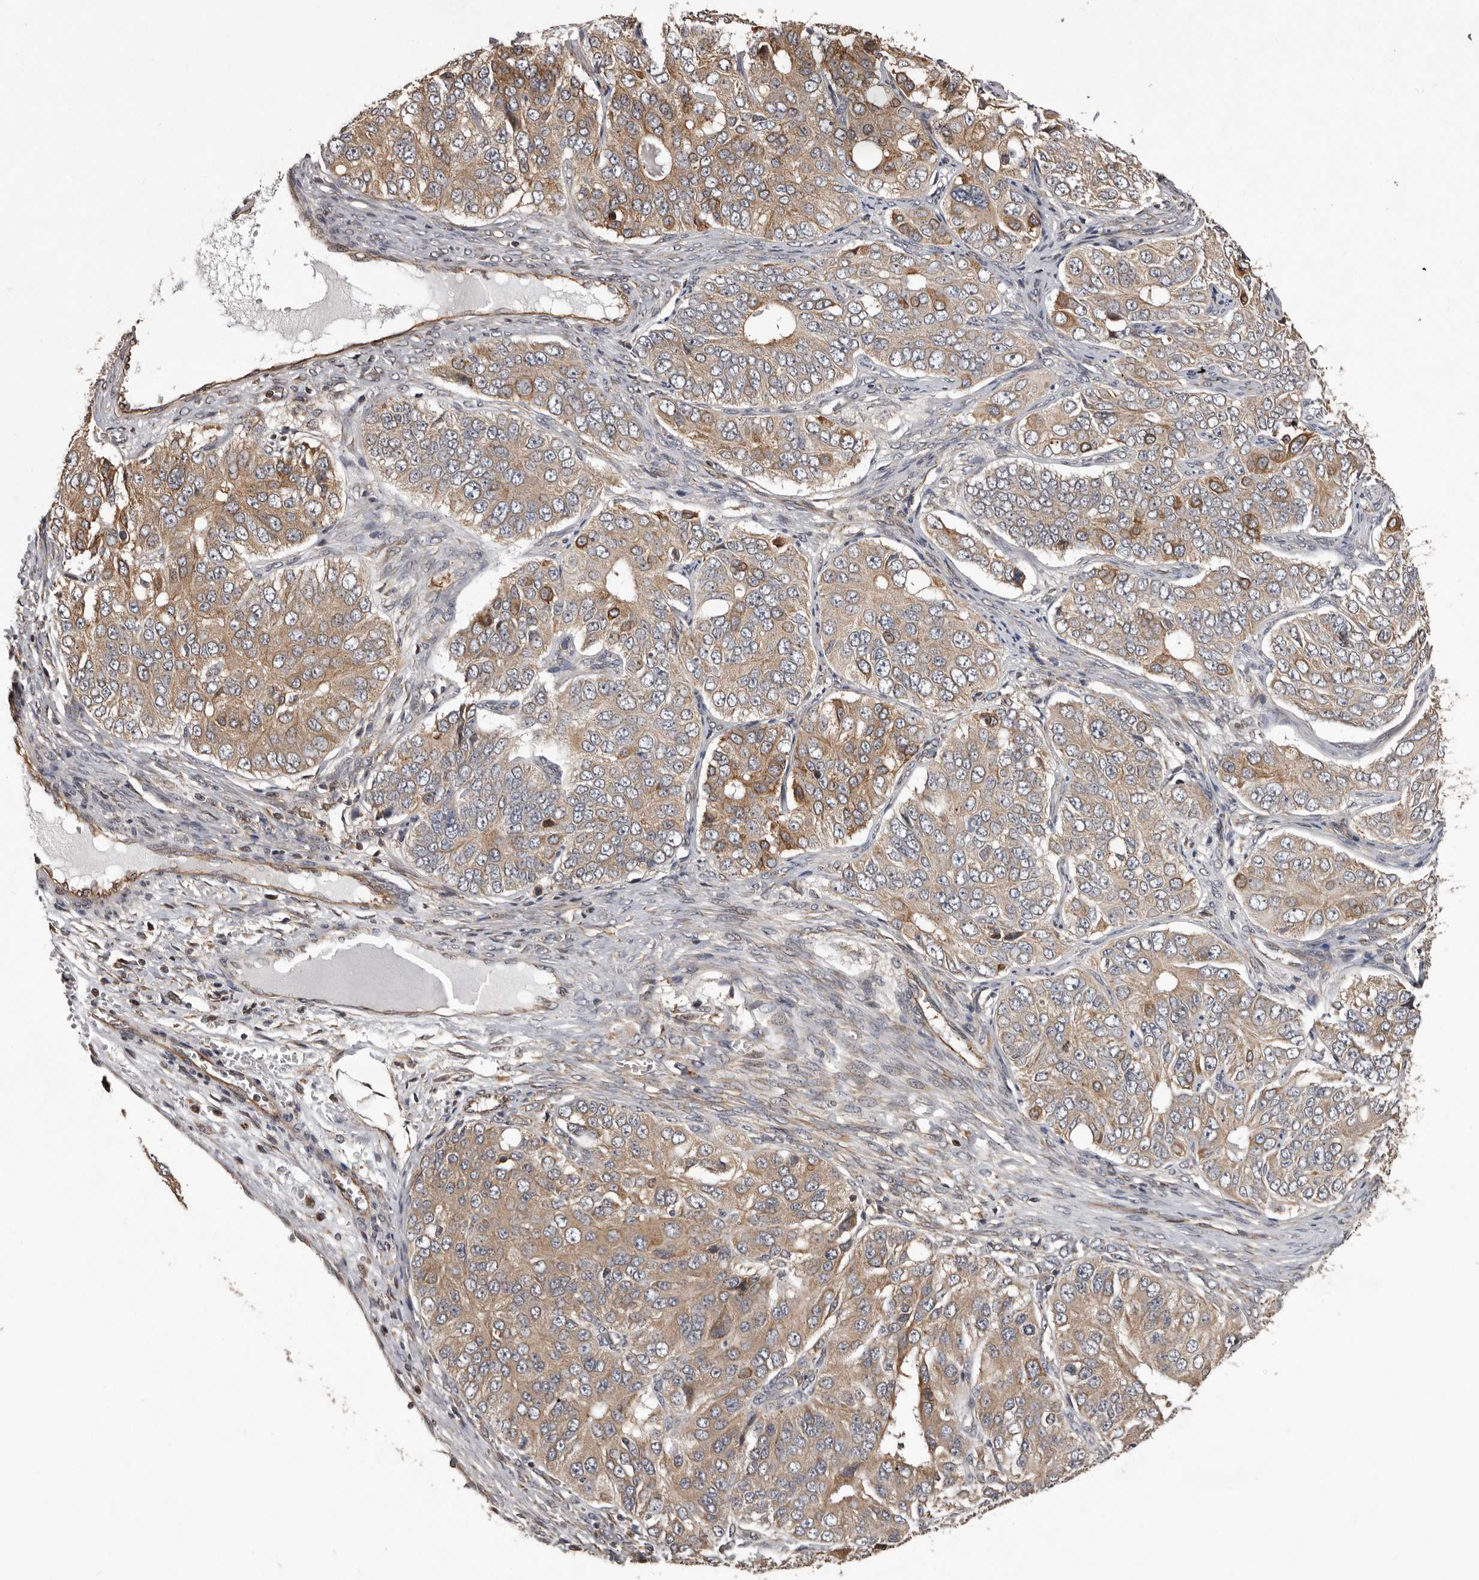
{"staining": {"intensity": "moderate", "quantity": ">75%", "location": "cytoplasmic/membranous"}, "tissue": "ovarian cancer", "cell_type": "Tumor cells", "image_type": "cancer", "snomed": [{"axis": "morphology", "description": "Carcinoma, endometroid"}, {"axis": "topography", "description": "Ovary"}], "caption": "An immunohistochemistry (IHC) photomicrograph of tumor tissue is shown. Protein staining in brown labels moderate cytoplasmic/membranous positivity in ovarian cancer within tumor cells. Using DAB (brown) and hematoxylin (blue) stains, captured at high magnification using brightfield microscopy.", "gene": "GADD45B", "patient": {"sex": "female", "age": 51}}